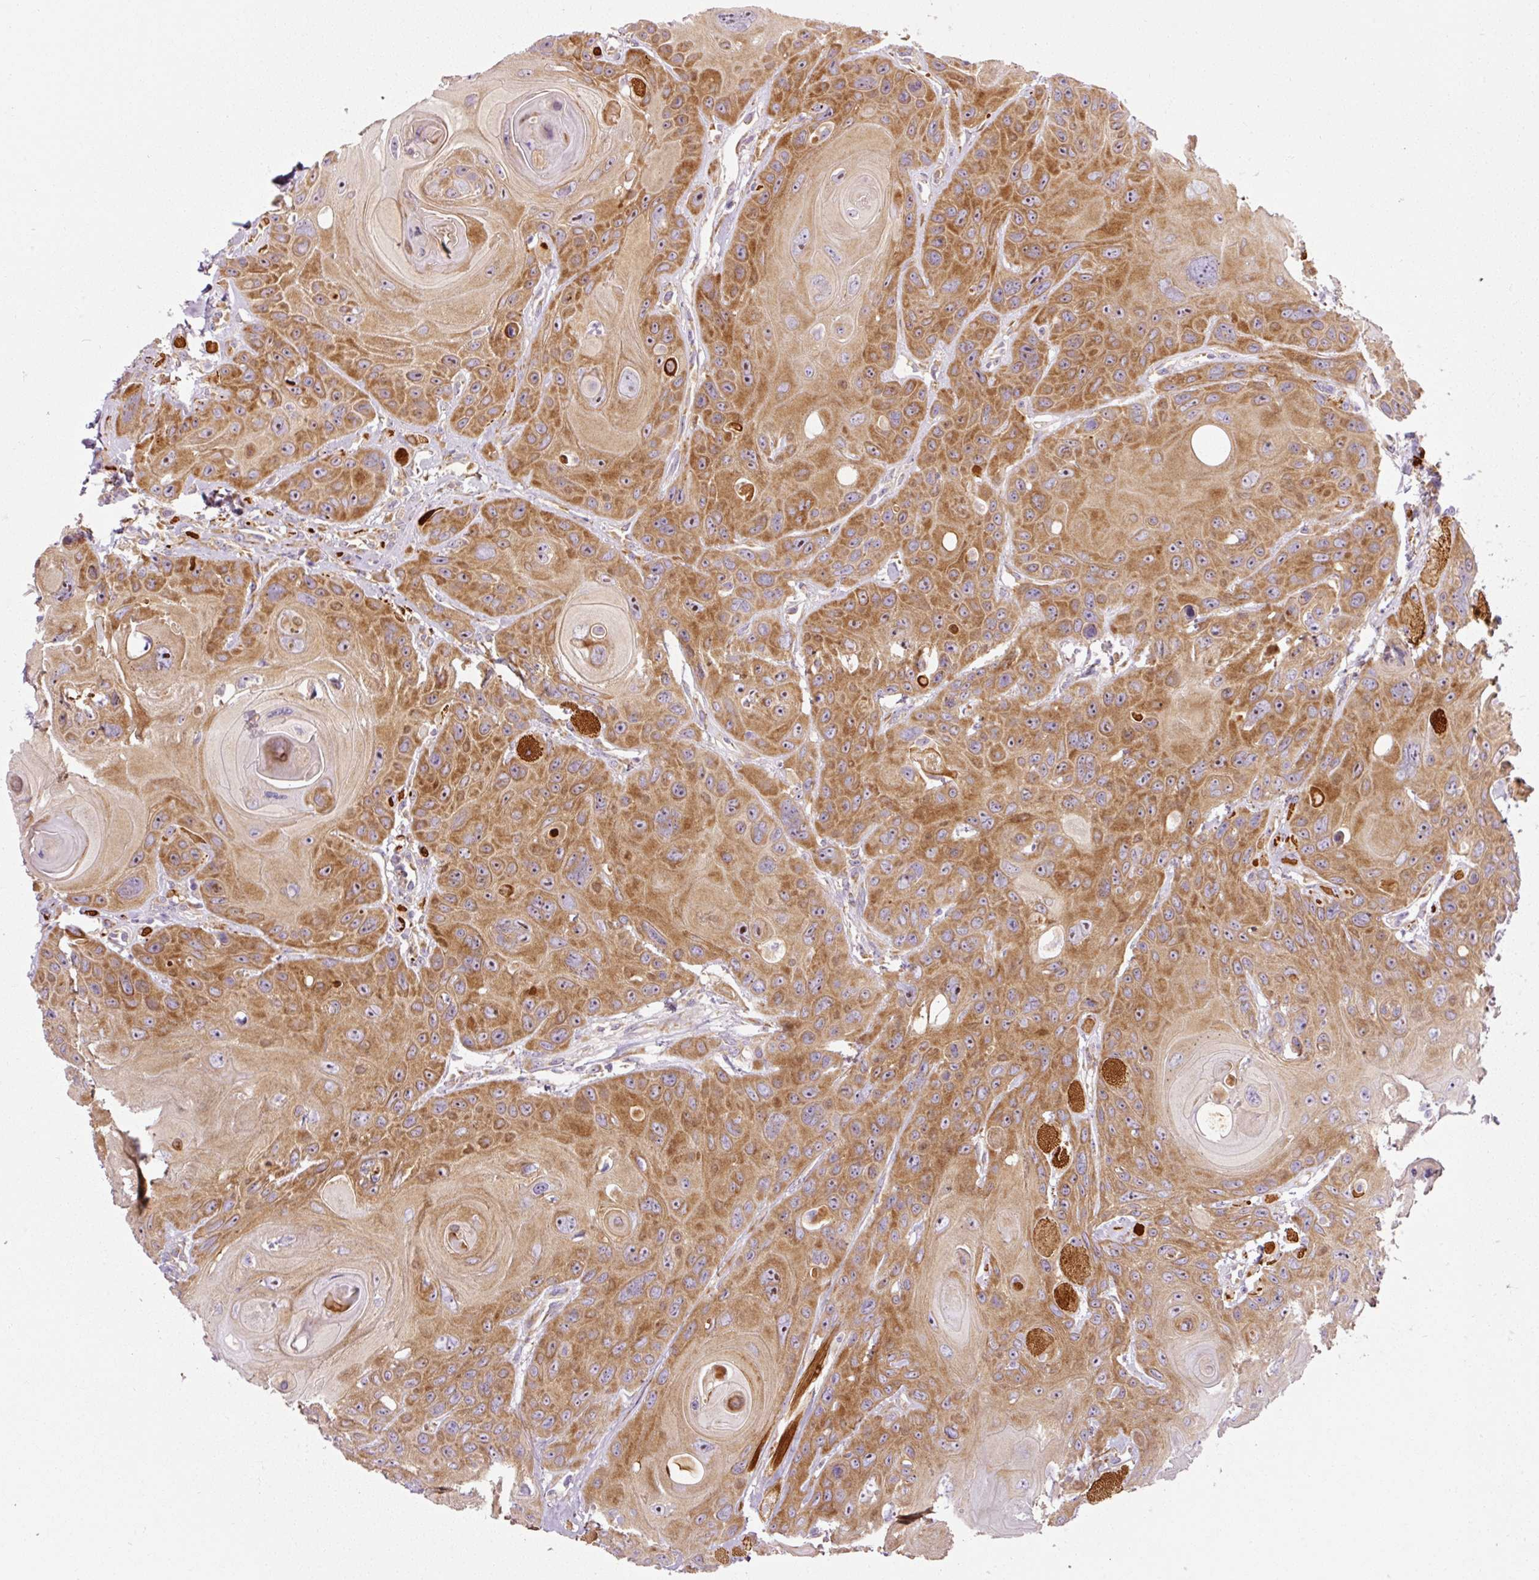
{"staining": {"intensity": "strong", "quantity": ">75%", "location": "cytoplasmic/membranous"}, "tissue": "head and neck cancer", "cell_type": "Tumor cells", "image_type": "cancer", "snomed": [{"axis": "morphology", "description": "Squamous cell carcinoma, NOS"}, {"axis": "topography", "description": "Head-Neck"}], "caption": "Protein staining of head and neck squamous cell carcinoma tissue demonstrates strong cytoplasmic/membranous staining in about >75% of tumor cells.", "gene": "RPL10A", "patient": {"sex": "female", "age": 59}}